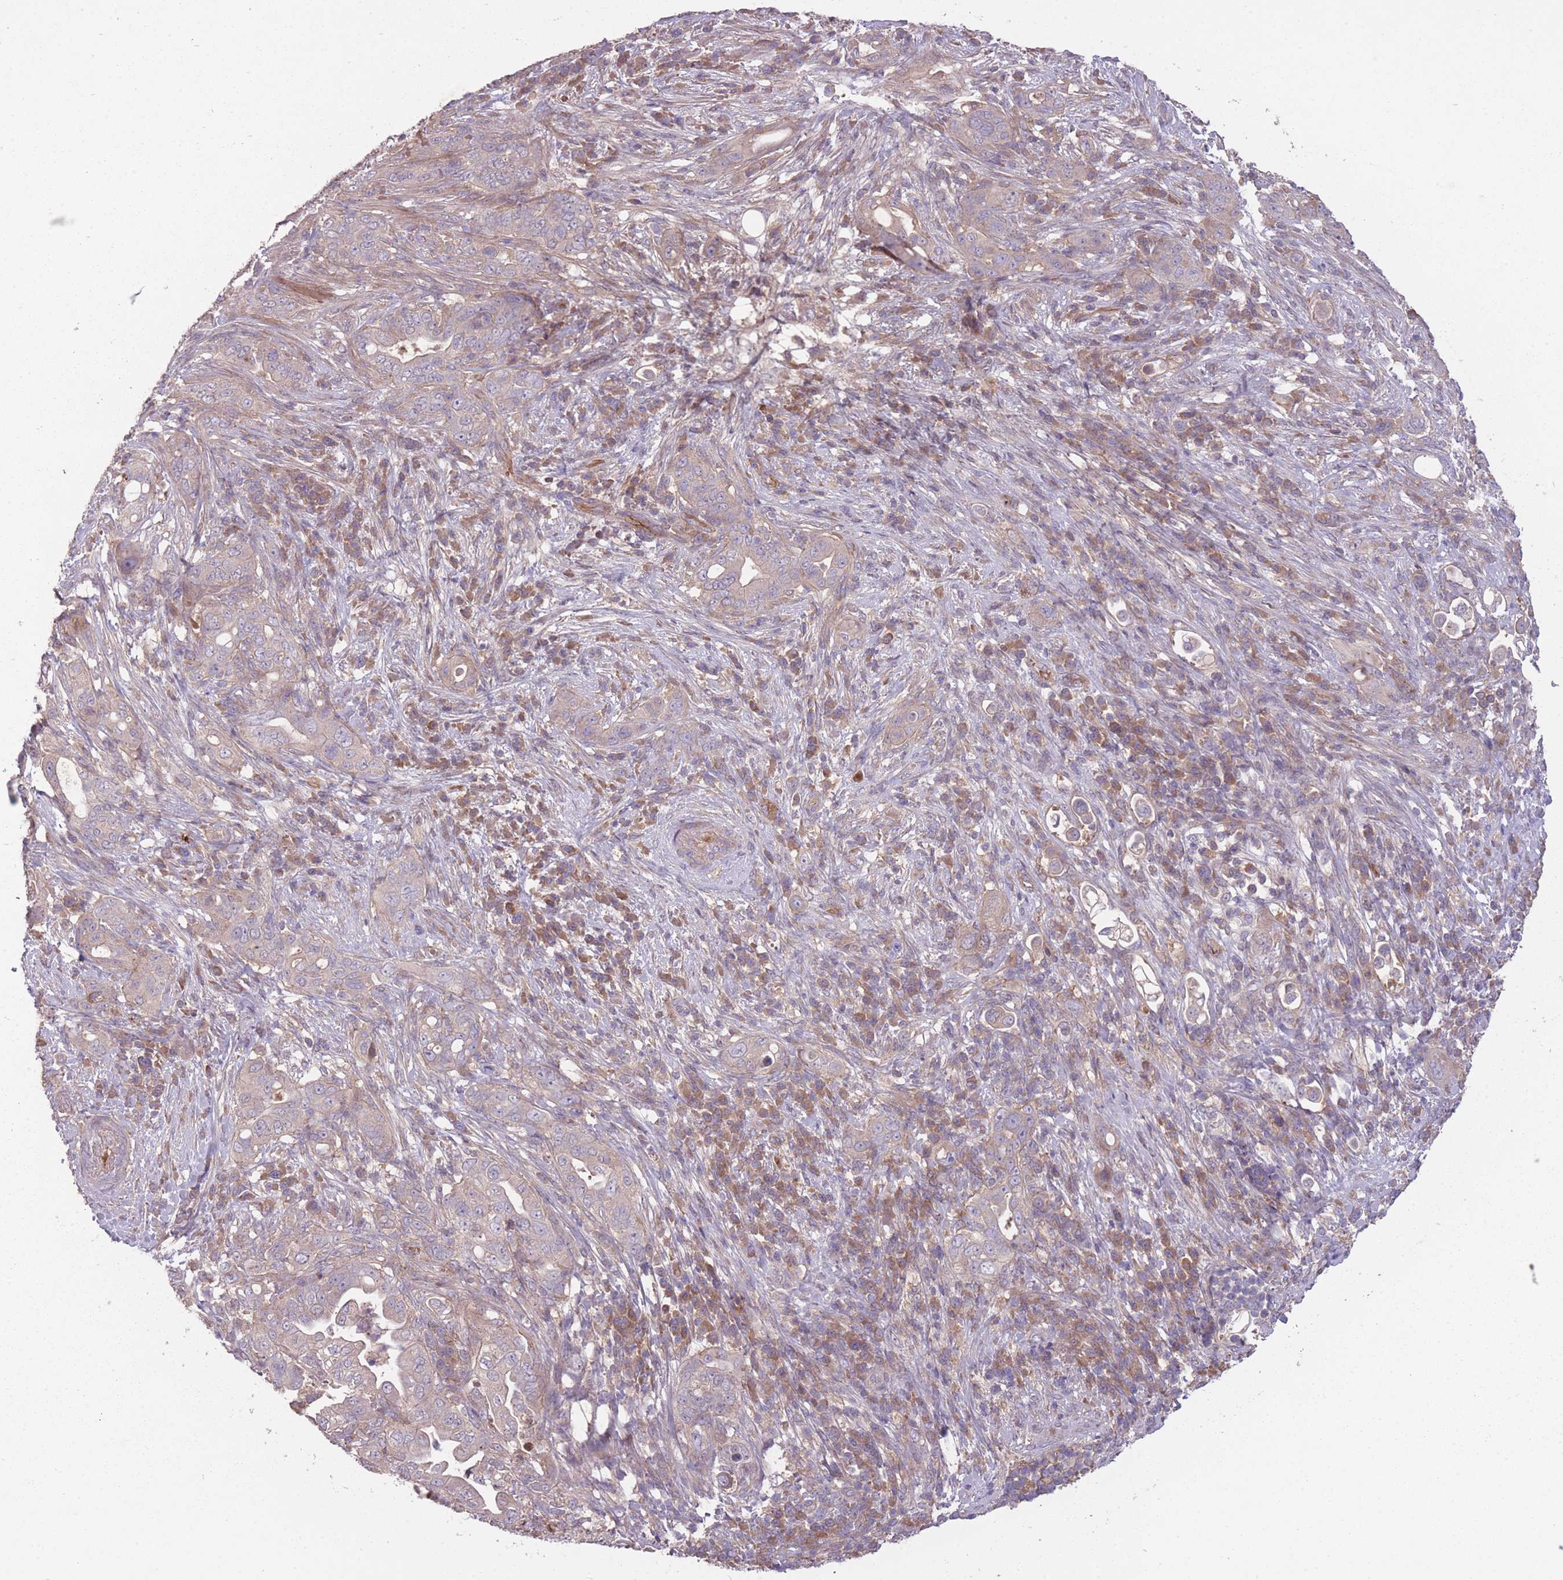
{"staining": {"intensity": "negative", "quantity": "none", "location": "none"}, "tissue": "pancreatic cancer", "cell_type": "Tumor cells", "image_type": "cancer", "snomed": [{"axis": "morphology", "description": "Adenocarcinoma, NOS"}, {"axis": "topography", "description": "Pancreas"}], "caption": "Tumor cells are negative for protein expression in human pancreatic adenocarcinoma.", "gene": "OR2V2", "patient": {"sex": "female", "age": 63}}